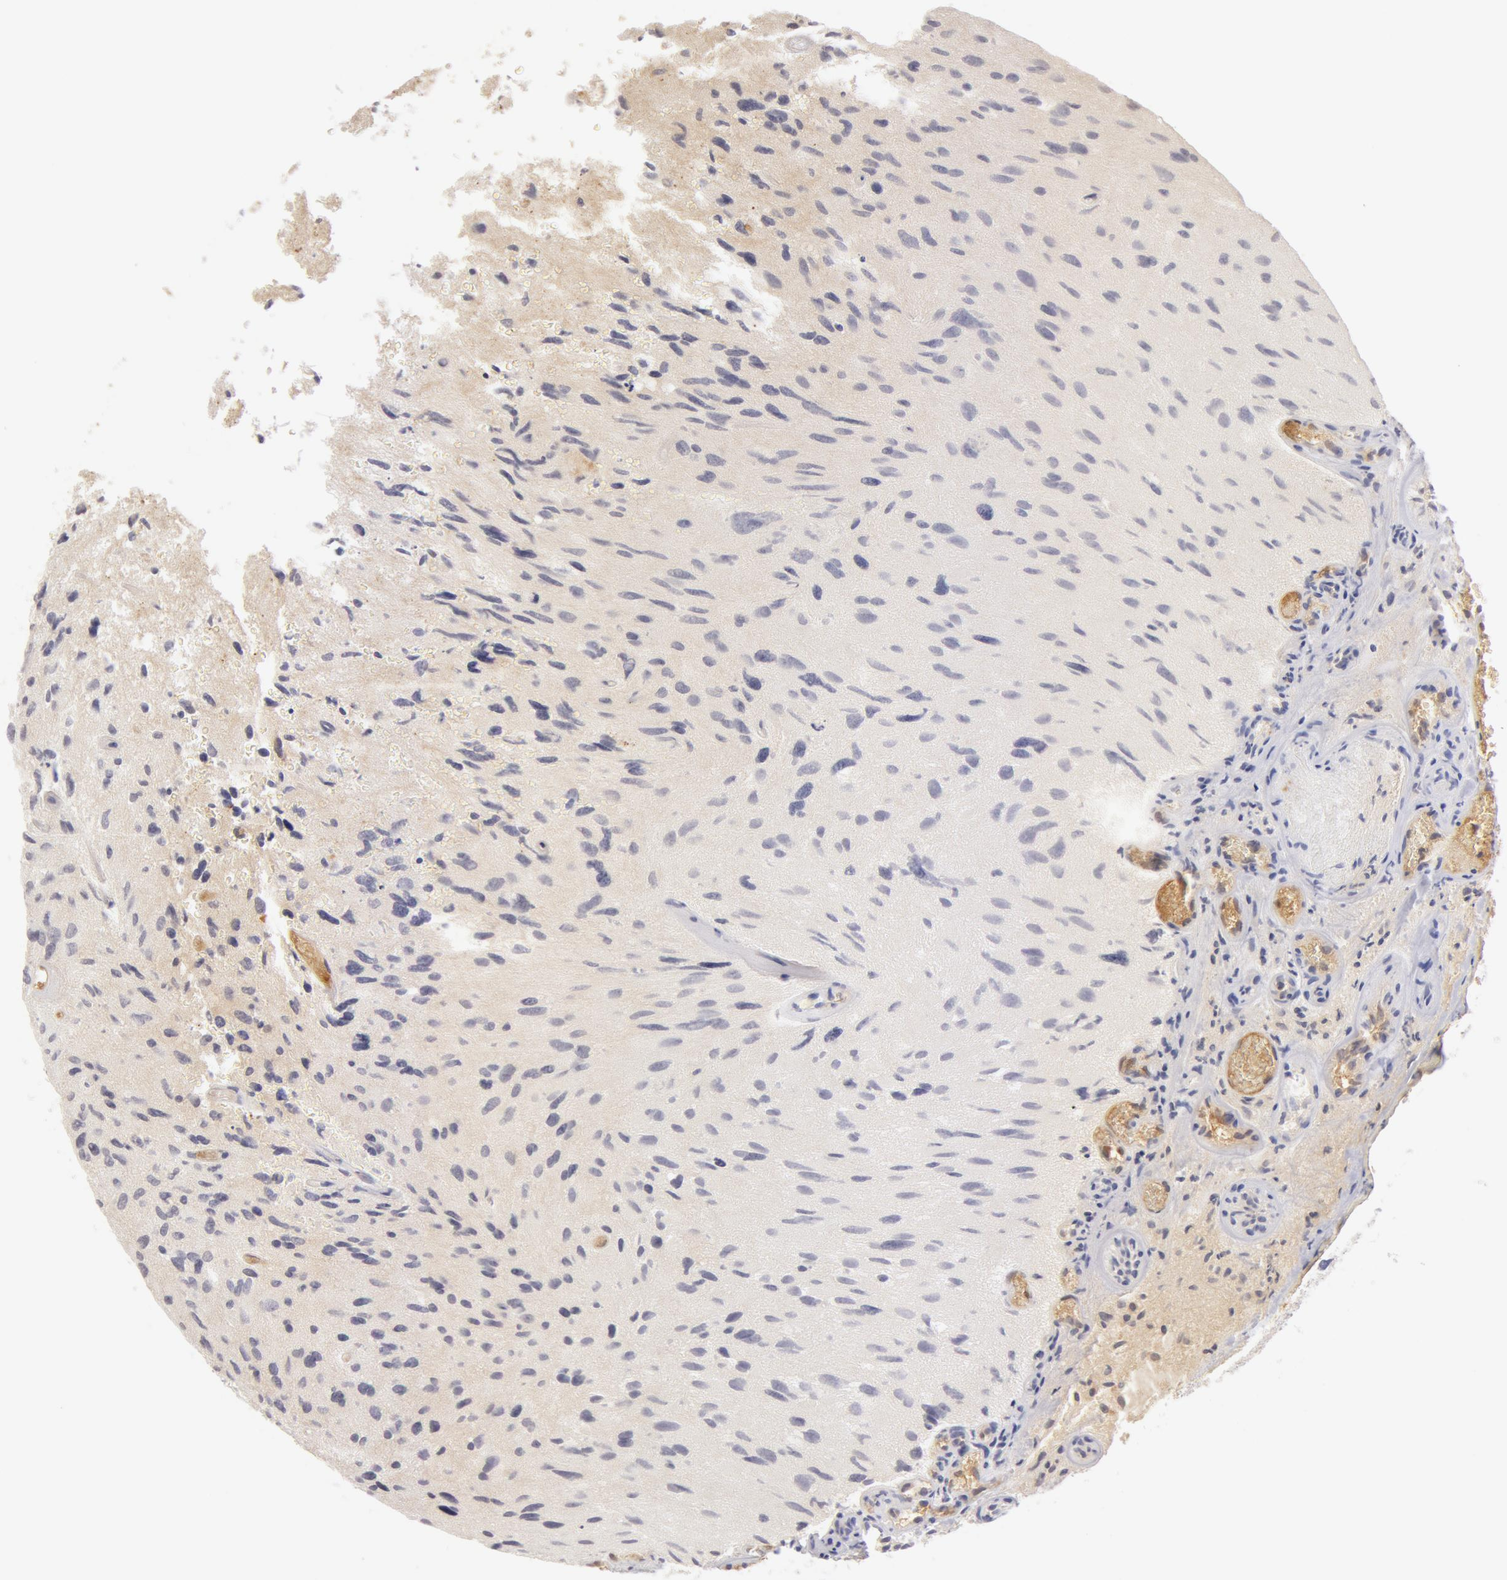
{"staining": {"intensity": "negative", "quantity": "none", "location": "none"}, "tissue": "glioma", "cell_type": "Tumor cells", "image_type": "cancer", "snomed": [{"axis": "morphology", "description": "Glioma, malignant, High grade"}, {"axis": "topography", "description": "Brain"}], "caption": "Histopathology image shows no protein staining in tumor cells of malignant high-grade glioma tissue.", "gene": "AHSG", "patient": {"sex": "male", "age": 69}}